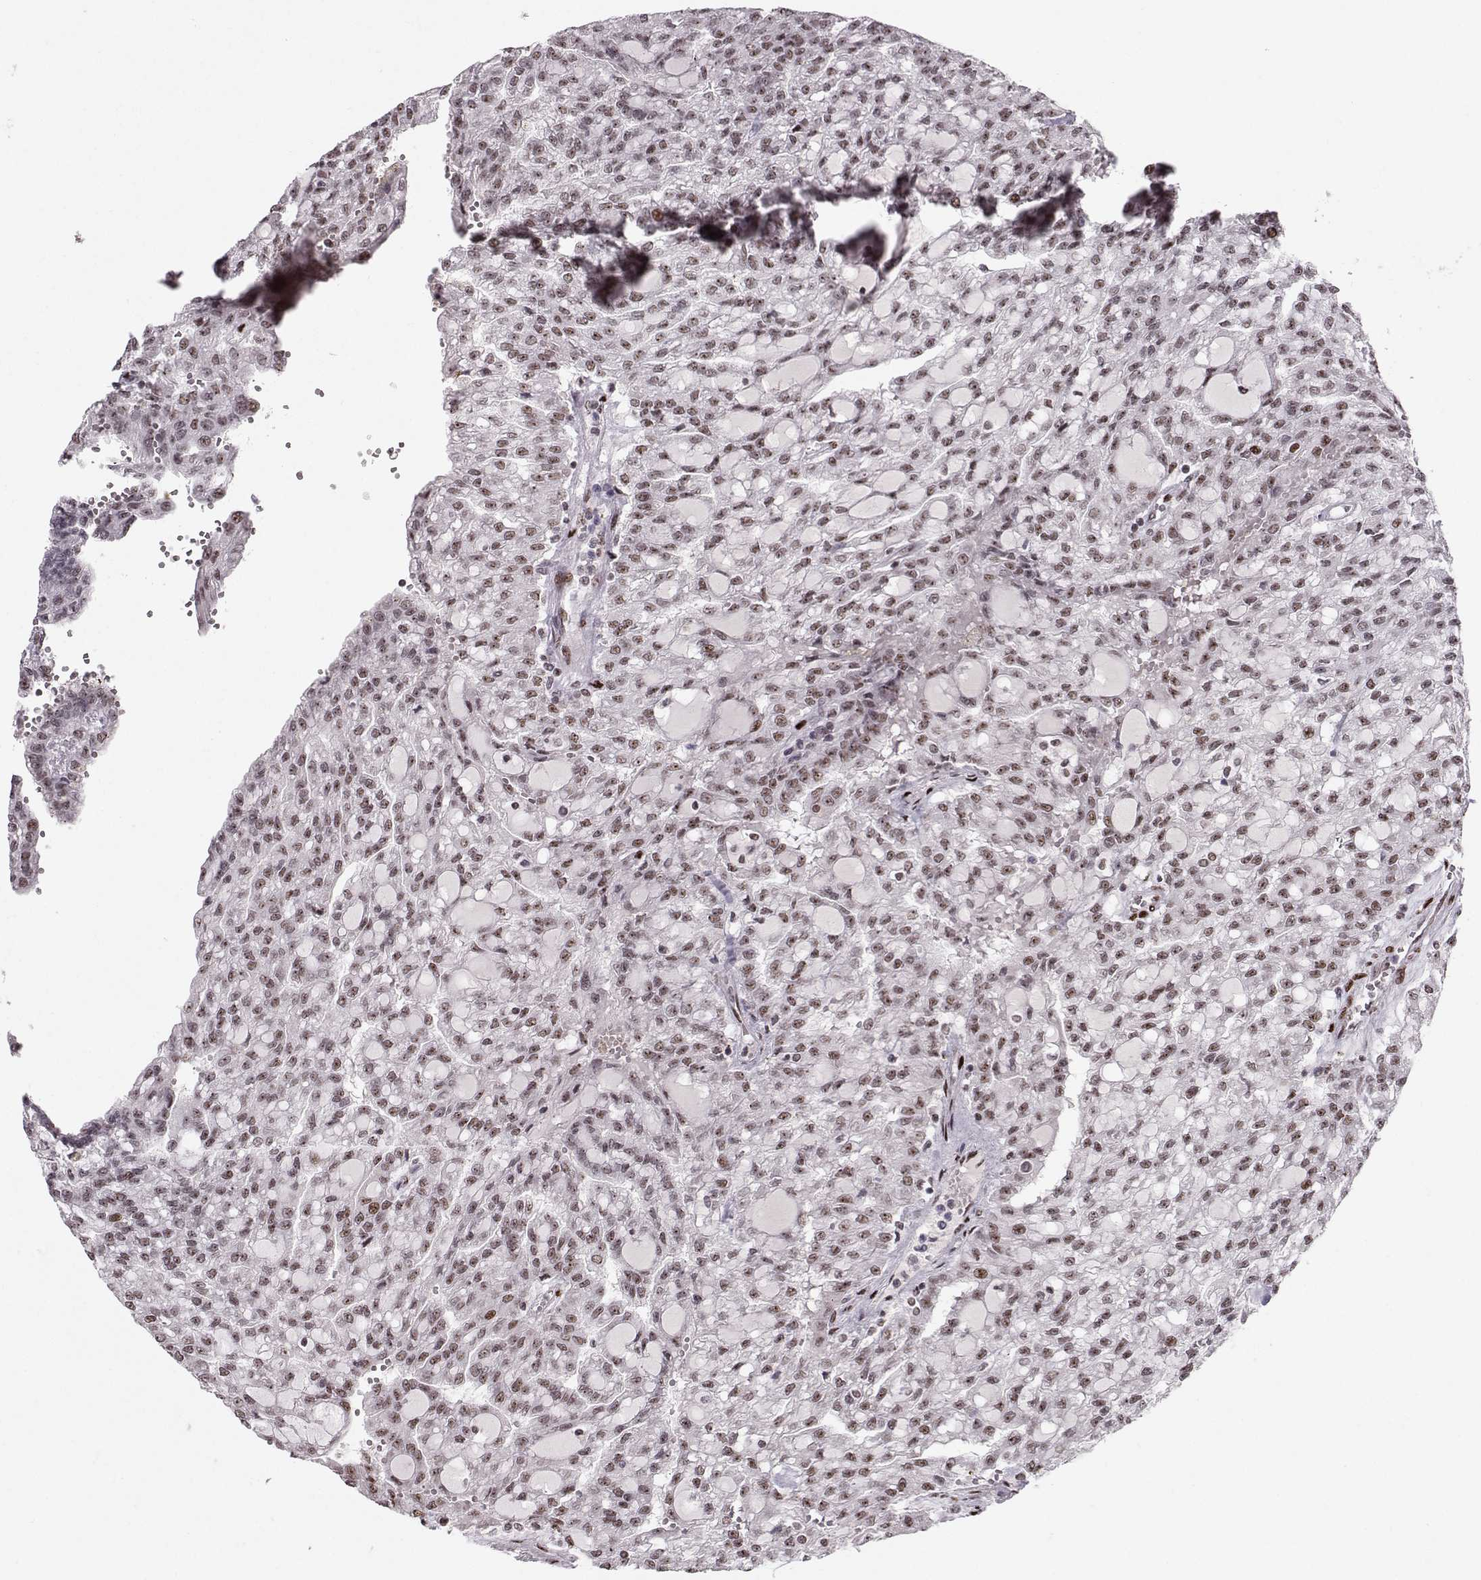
{"staining": {"intensity": "moderate", "quantity": "<25%", "location": "nuclear"}, "tissue": "renal cancer", "cell_type": "Tumor cells", "image_type": "cancer", "snomed": [{"axis": "morphology", "description": "Adenocarcinoma, NOS"}, {"axis": "topography", "description": "Kidney"}], "caption": "A brown stain highlights moderate nuclear expression of a protein in renal cancer (adenocarcinoma) tumor cells.", "gene": "SNAPC2", "patient": {"sex": "male", "age": 63}}